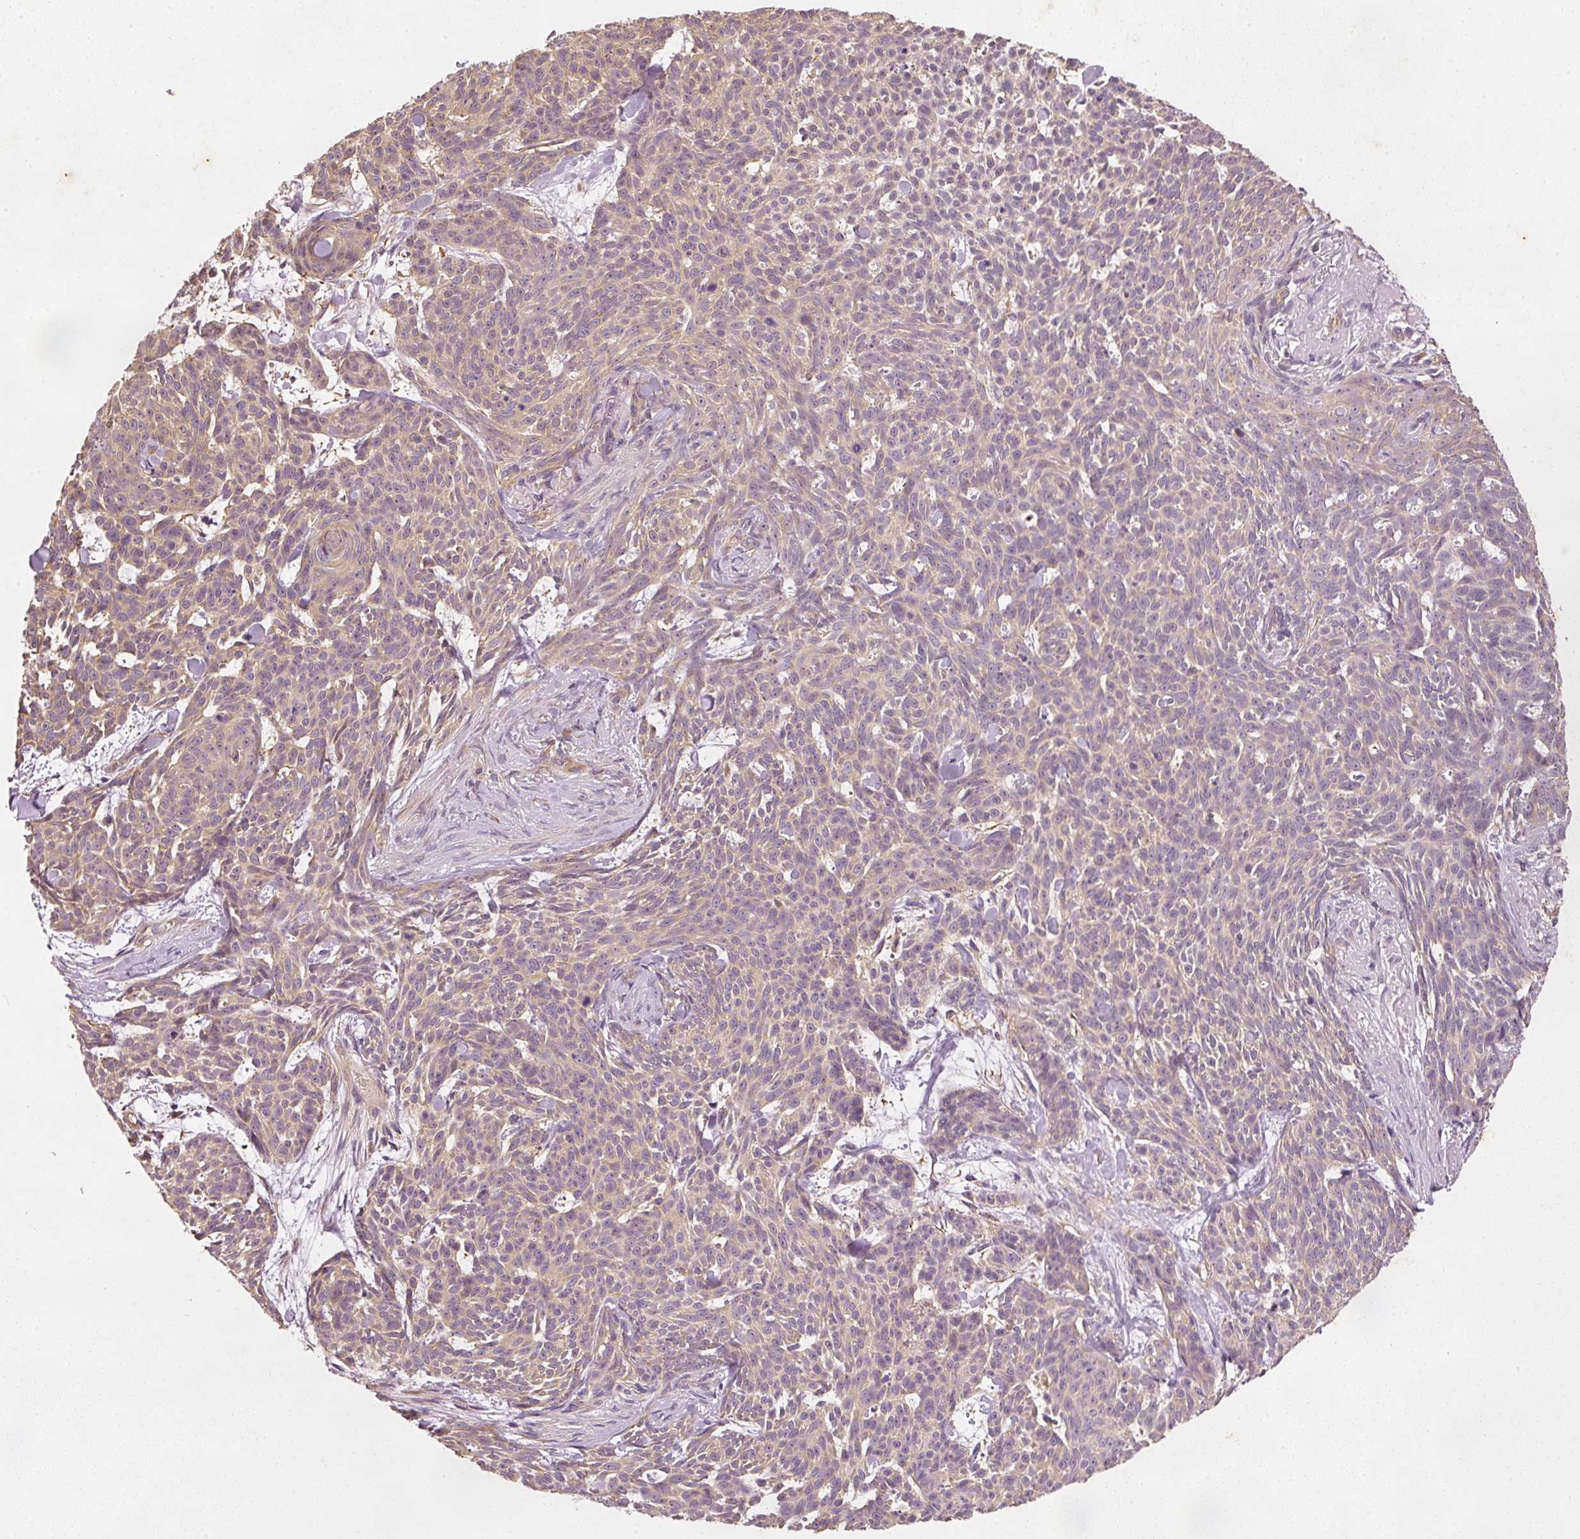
{"staining": {"intensity": "weak", "quantity": "<25%", "location": "cytoplasmic/membranous"}, "tissue": "skin cancer", "cell_type": "Tumor cells", "image_type": "cancer", "snomed": [{"axis": "morphology", "description": "Basal cell carcinoma"}, {"axis": "topography", "description": "Skin"}], "caption": "Image shows no significant protein positivity in tumor cells of skin basal cell carcinoma. (Stains: DAB (3,3'-diaminobenzidine) IHC with hematoxylin counter stain, Microscopy: brightfield microscopy at high magnification).", "gene": "RGL2", "patient": {"sex": "female", "age": 93}}